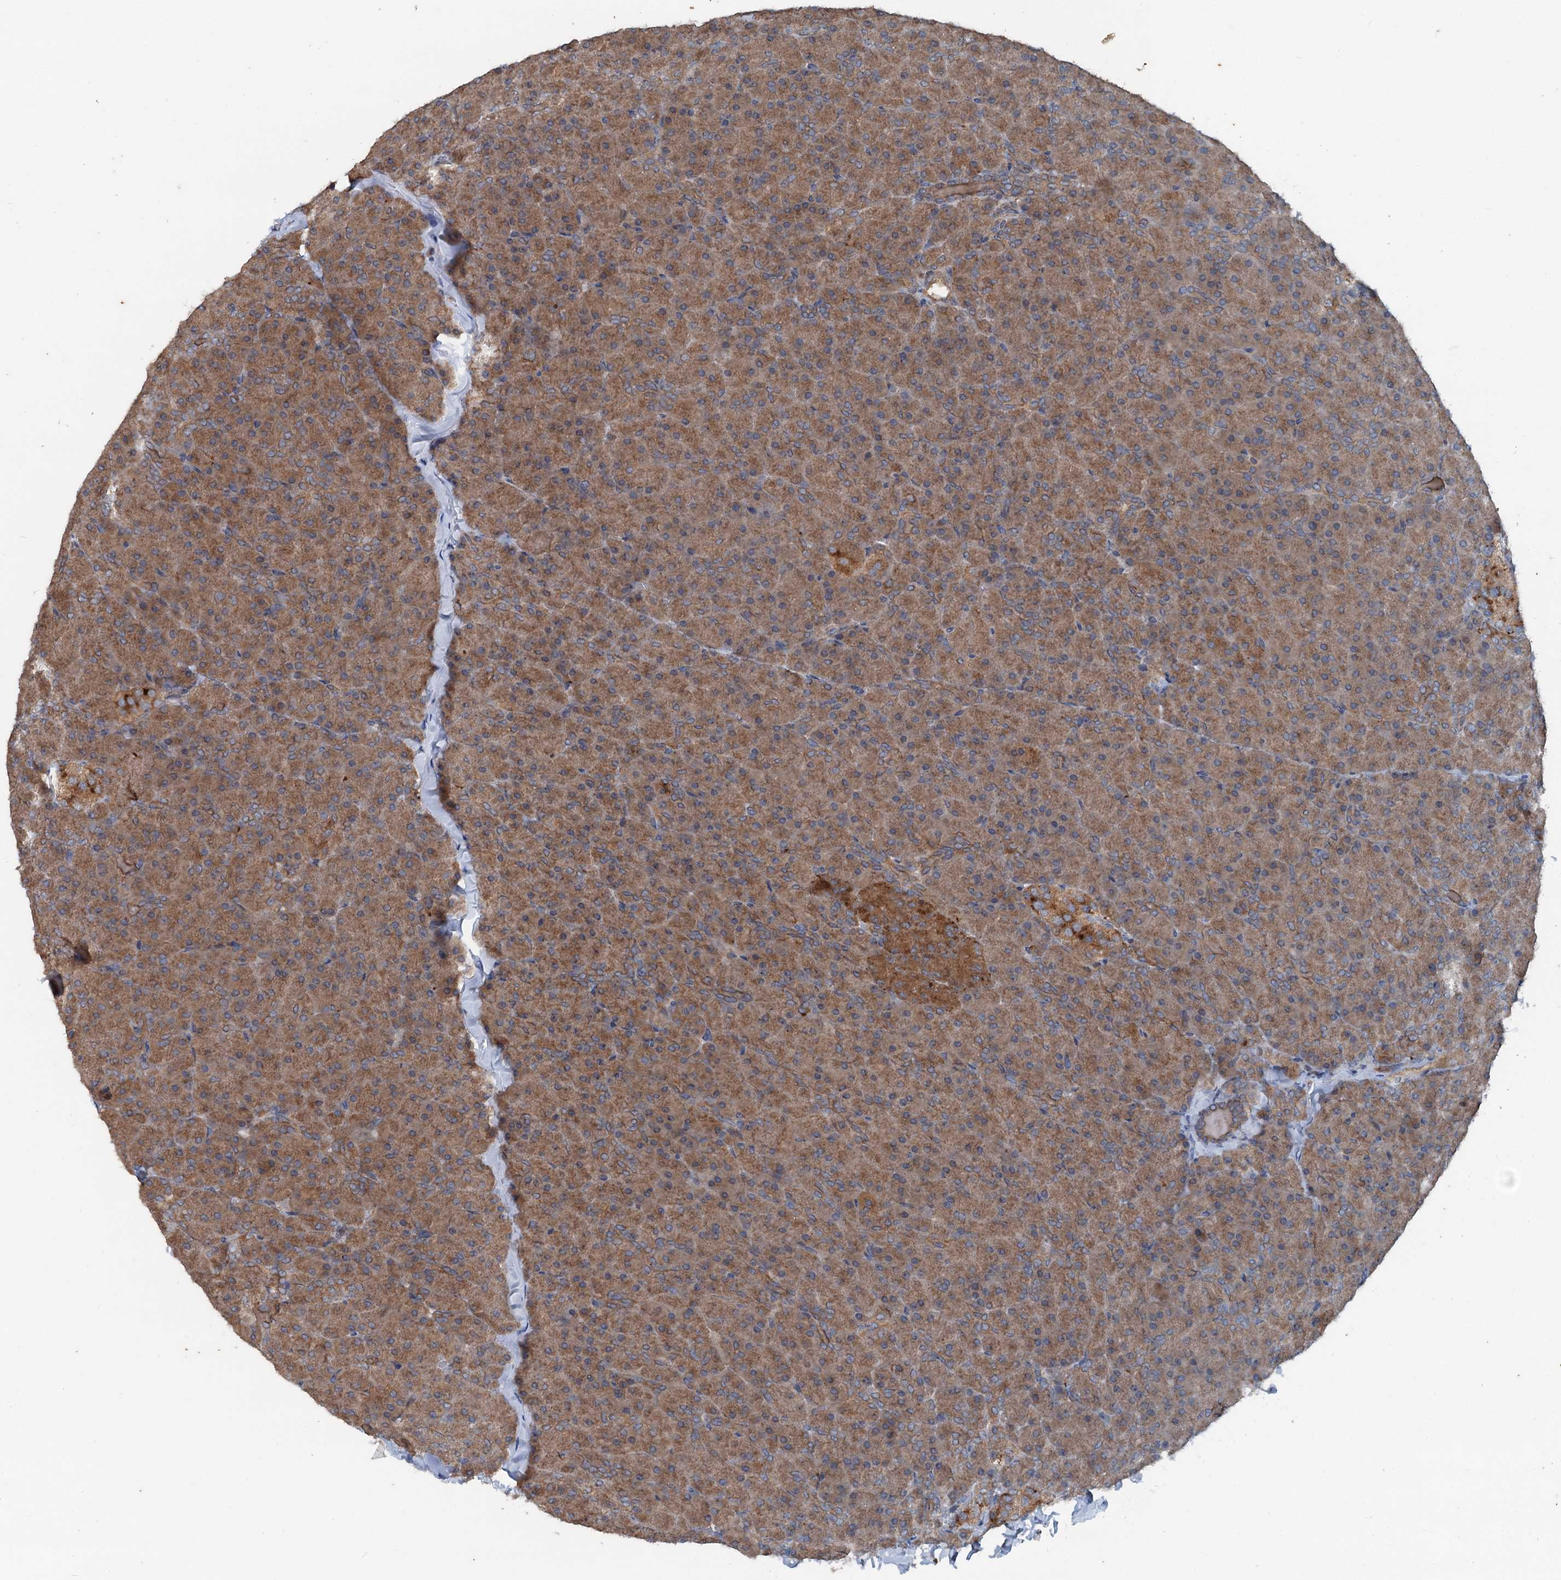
{"staining": {"intensity": "moderate", "quantity": ">75%", "location": "cytoplasmic/membranous"}, "tissue": "pancreas", "cell_type": "Exocrine glandular cells", "image_type": "normal", "snomed": [{"axis": "morphology", "description": "Normal tissue, NOS"}, {"axis": "topography", "description": "Pancreas"}], "caption": "Moderate cytoplasmic/membranous positivity for a protein is appreciated in about >75% of exocrine glandular cells of unremarkable pancreas using IHC.", "gene": "TEDC1", "patient": {"sex": "male", "age": 36}}